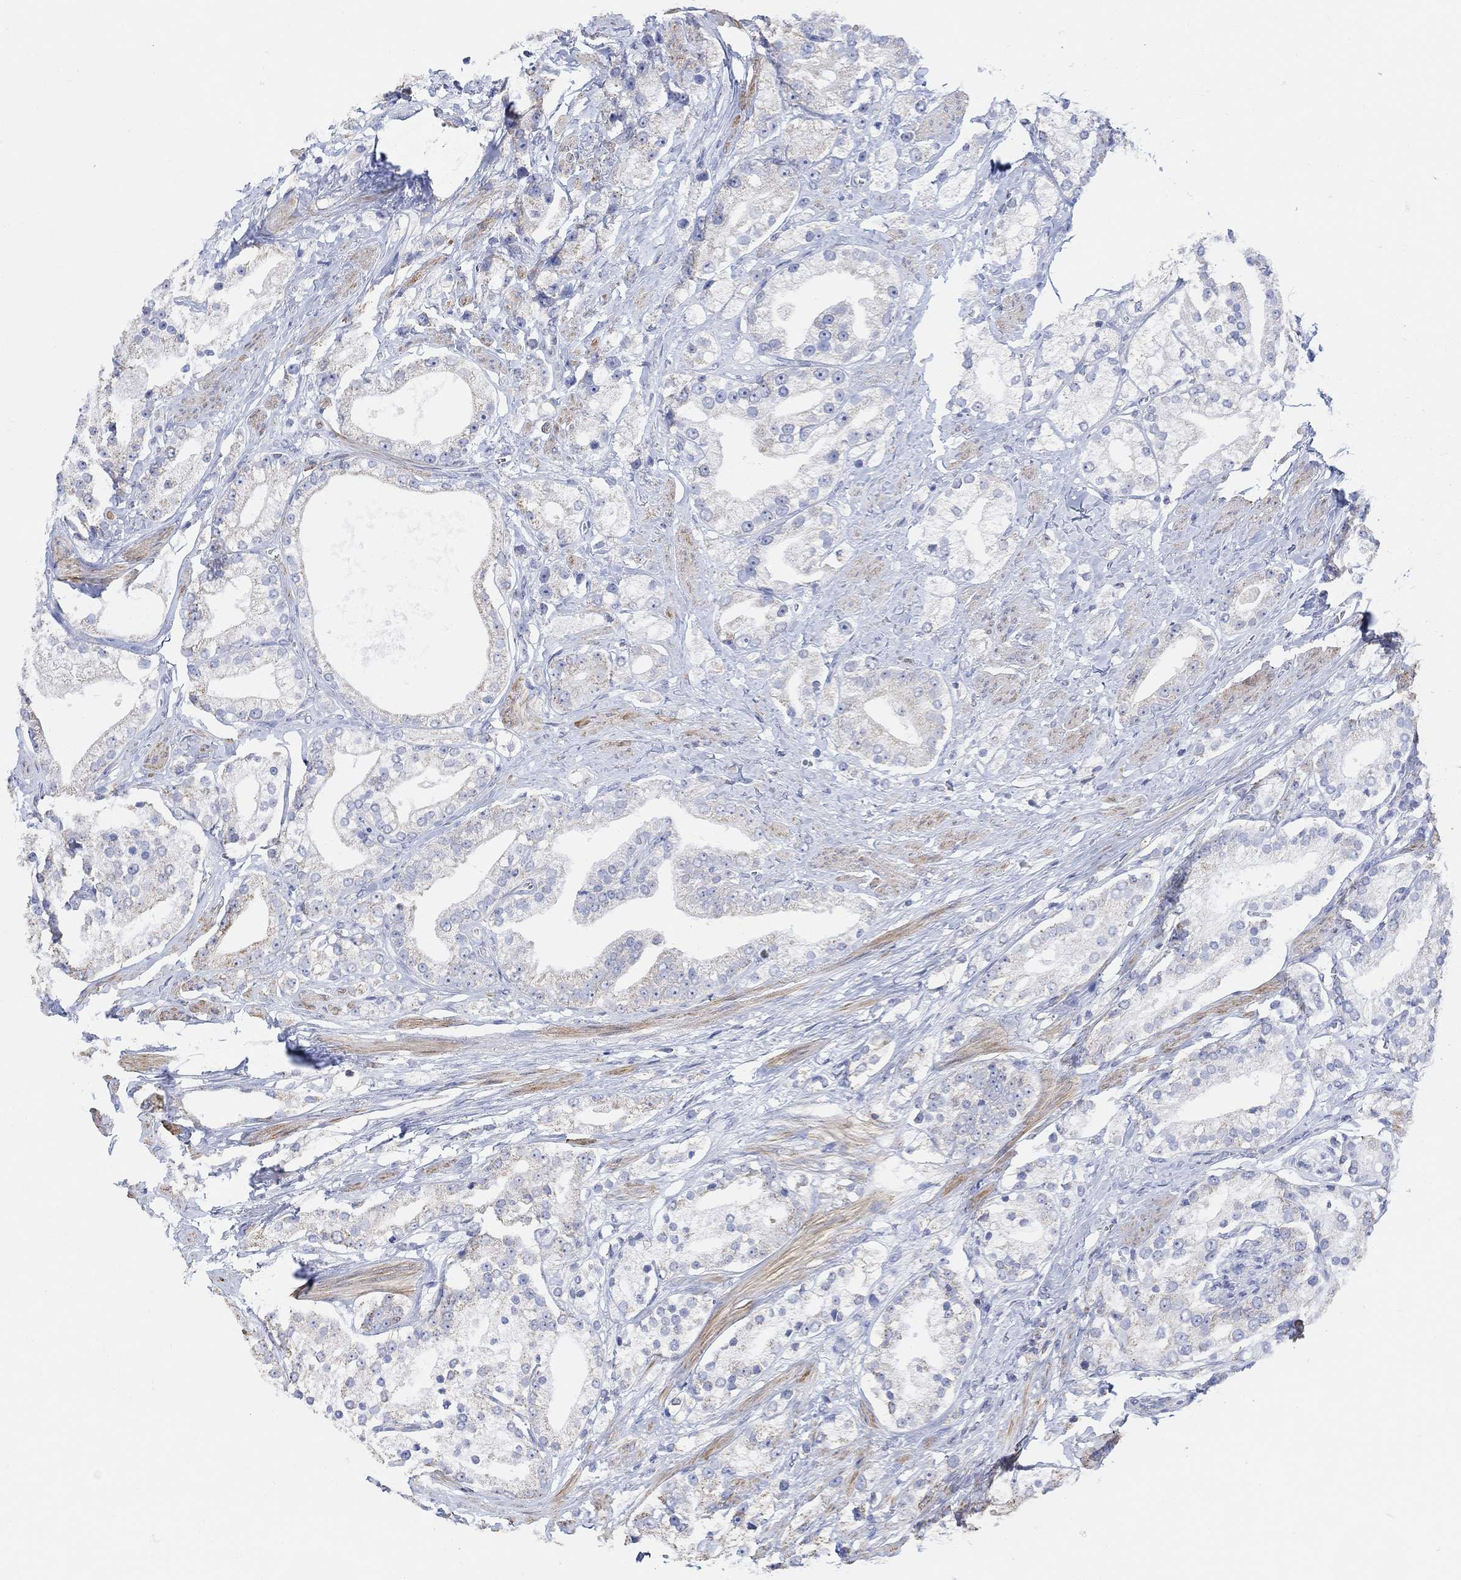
{"staining": {"intensity": "negative", "quantity": "none", "location": "none"}, "tissue": "prostate cancer", "cell_type": "Tumor cells", "image_type": "cancer", "snomed": [{"axis": "morphology", "description": "Adenocarcinoma, NOS"}, {"axis": "topography", "description": "Prostate and seminal vesicle, NOS"}, {"axis": "topography", "description": "Prostate"}], "caption": "A photomicrograph of human adenocarcinoma (prostate) is negative for staining in tumor cells.", "gene": "SYT12", "patient": {"sex": "male", "age": 67}}